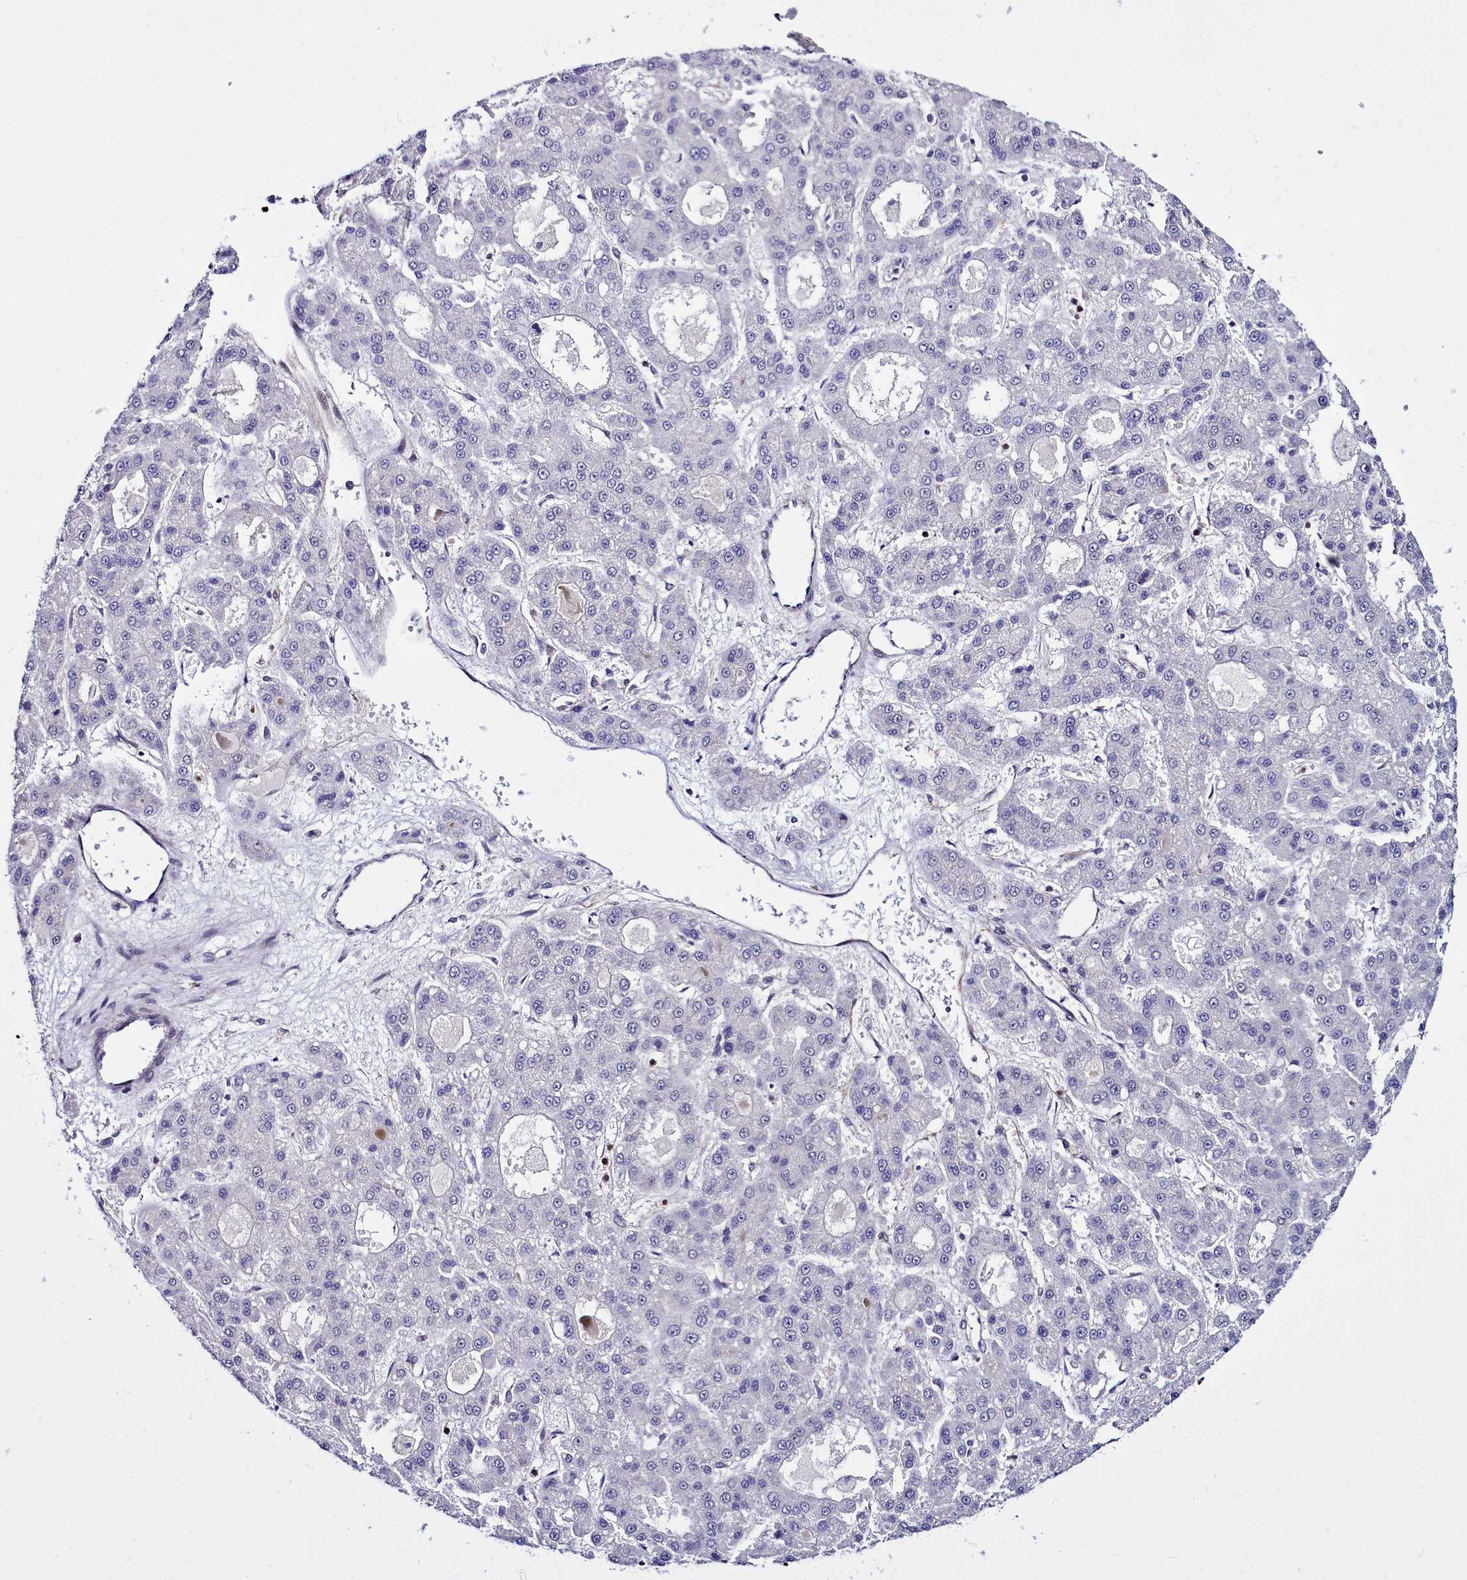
{"staining": {"intensity": "negative", "quantity": "none", "location": "none"}, "tissue": "liver cancer", "cell_type": "Tumor cells", "image_type": "cancer", "snomed": [{"axis": "morphology", "description": "Carcinoma, Hepatocellular, NOS"}, {"axis": "topography", "description": "Liver"}], "caption": "An immunohistochemistry (IHC) photomicrograph of liver cancer is shown. There is no staining in tumor cells of liver cancer. The staining is performed using DAB brown chromogen with nuclei counter-stained in using hematoxylin.", "gene": "BCAR1", "patient": {"sex": "male", "age": 70}}